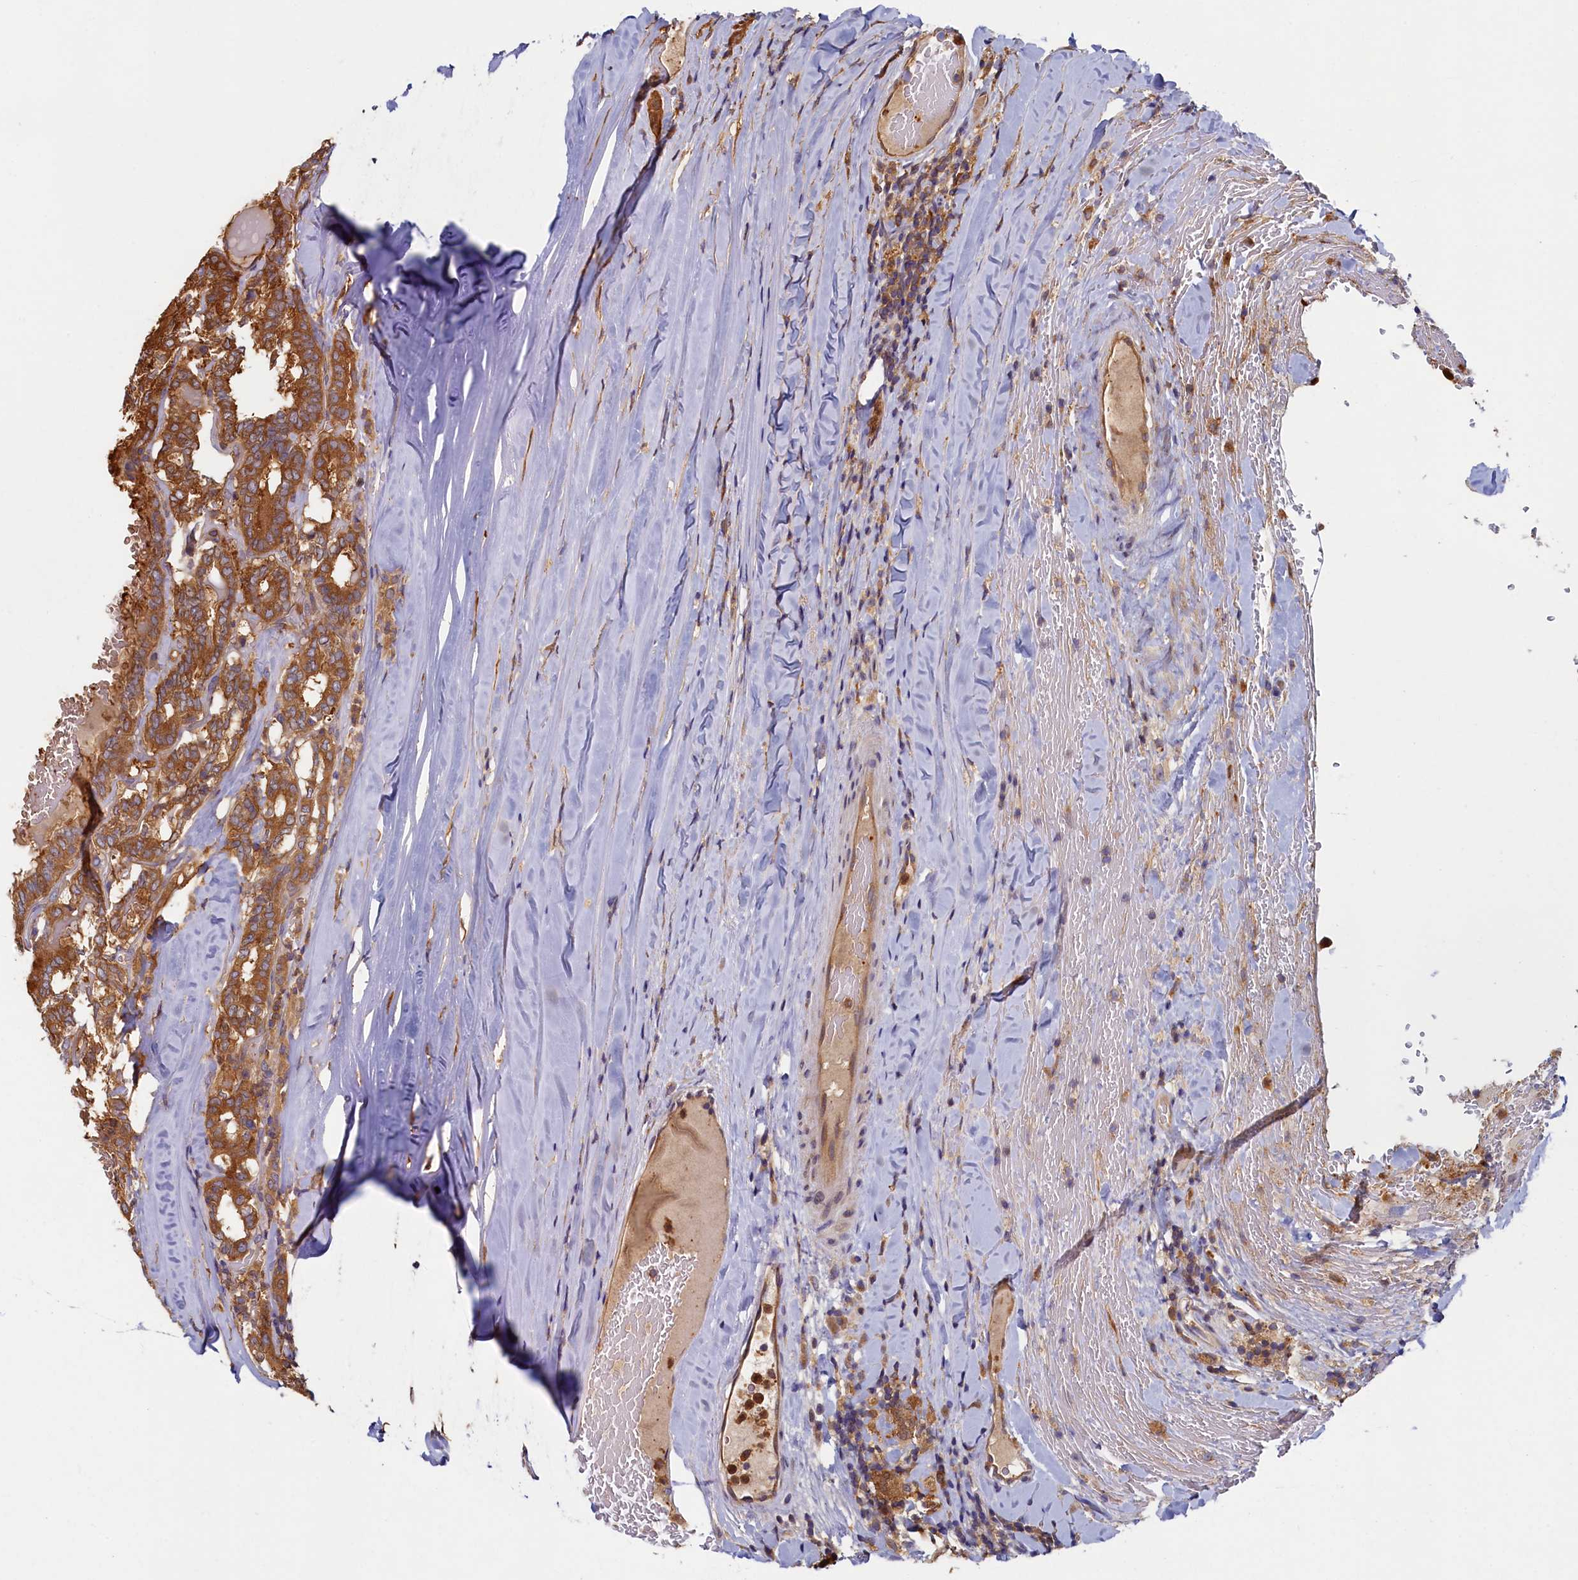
{"staining": {"intensity": "strong", "quantity": ">75%", "location": "cytoplasmic/membranous"}, "tissue": "thyroid cancer", "cell_type": "Tumor cells", "image_type": "cancer", "snomed": [{"axis": "morphology", "description": "Papillary adenocarcinoma, NOS"}, {"axis": "topography", "description": "Thyroid gland"}], "caption": "Protein staining of thyroid papillary adenocarcinoma tissue reveals strong cytoplasmic/membranous expression in approximately >75% of tumor cells.", "gene": "TIMM8B", "patient": {"sex": "female", "age": 72}}